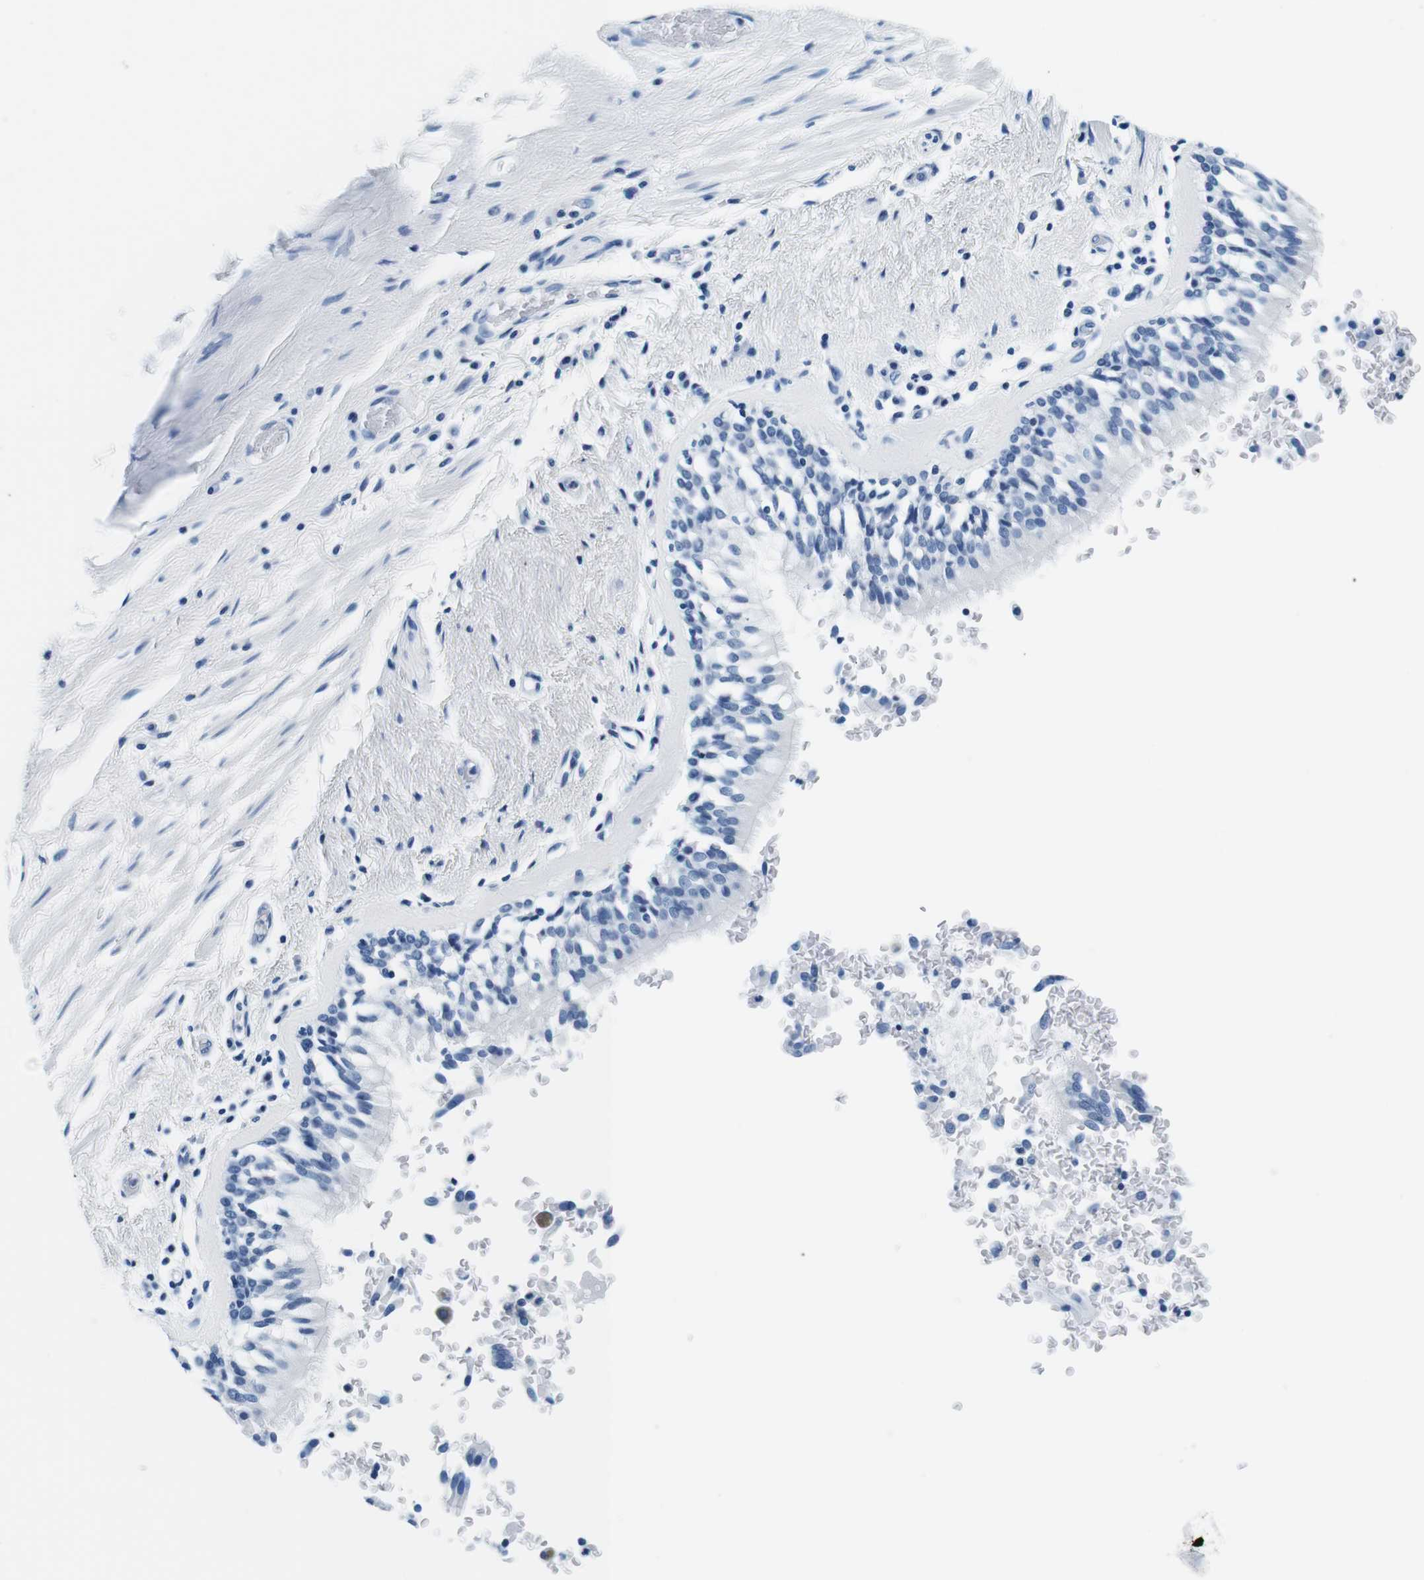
{"staining": {"intensity": "negative", "quantity": "none", "location": "none"}, "tissue": "bronchus", "cell_type": "Respiratory epithelial cells", "image_type": "normal", "snomed": [{"axis": "morphology", "description": "Normal tissue, NOS"}, {"axis": "morphology", "description": "Adenocarcinoma, NOS"}, {"axis": "topography", "description": "Bronchus"}, {"axis": "topography", "description": "Lung"}], "caption": "Respiratory epithelial cells show no significant protein staining in normal bronchus.", "gene": "ELANE", "patient": {"sex": "male", "age": 71}}